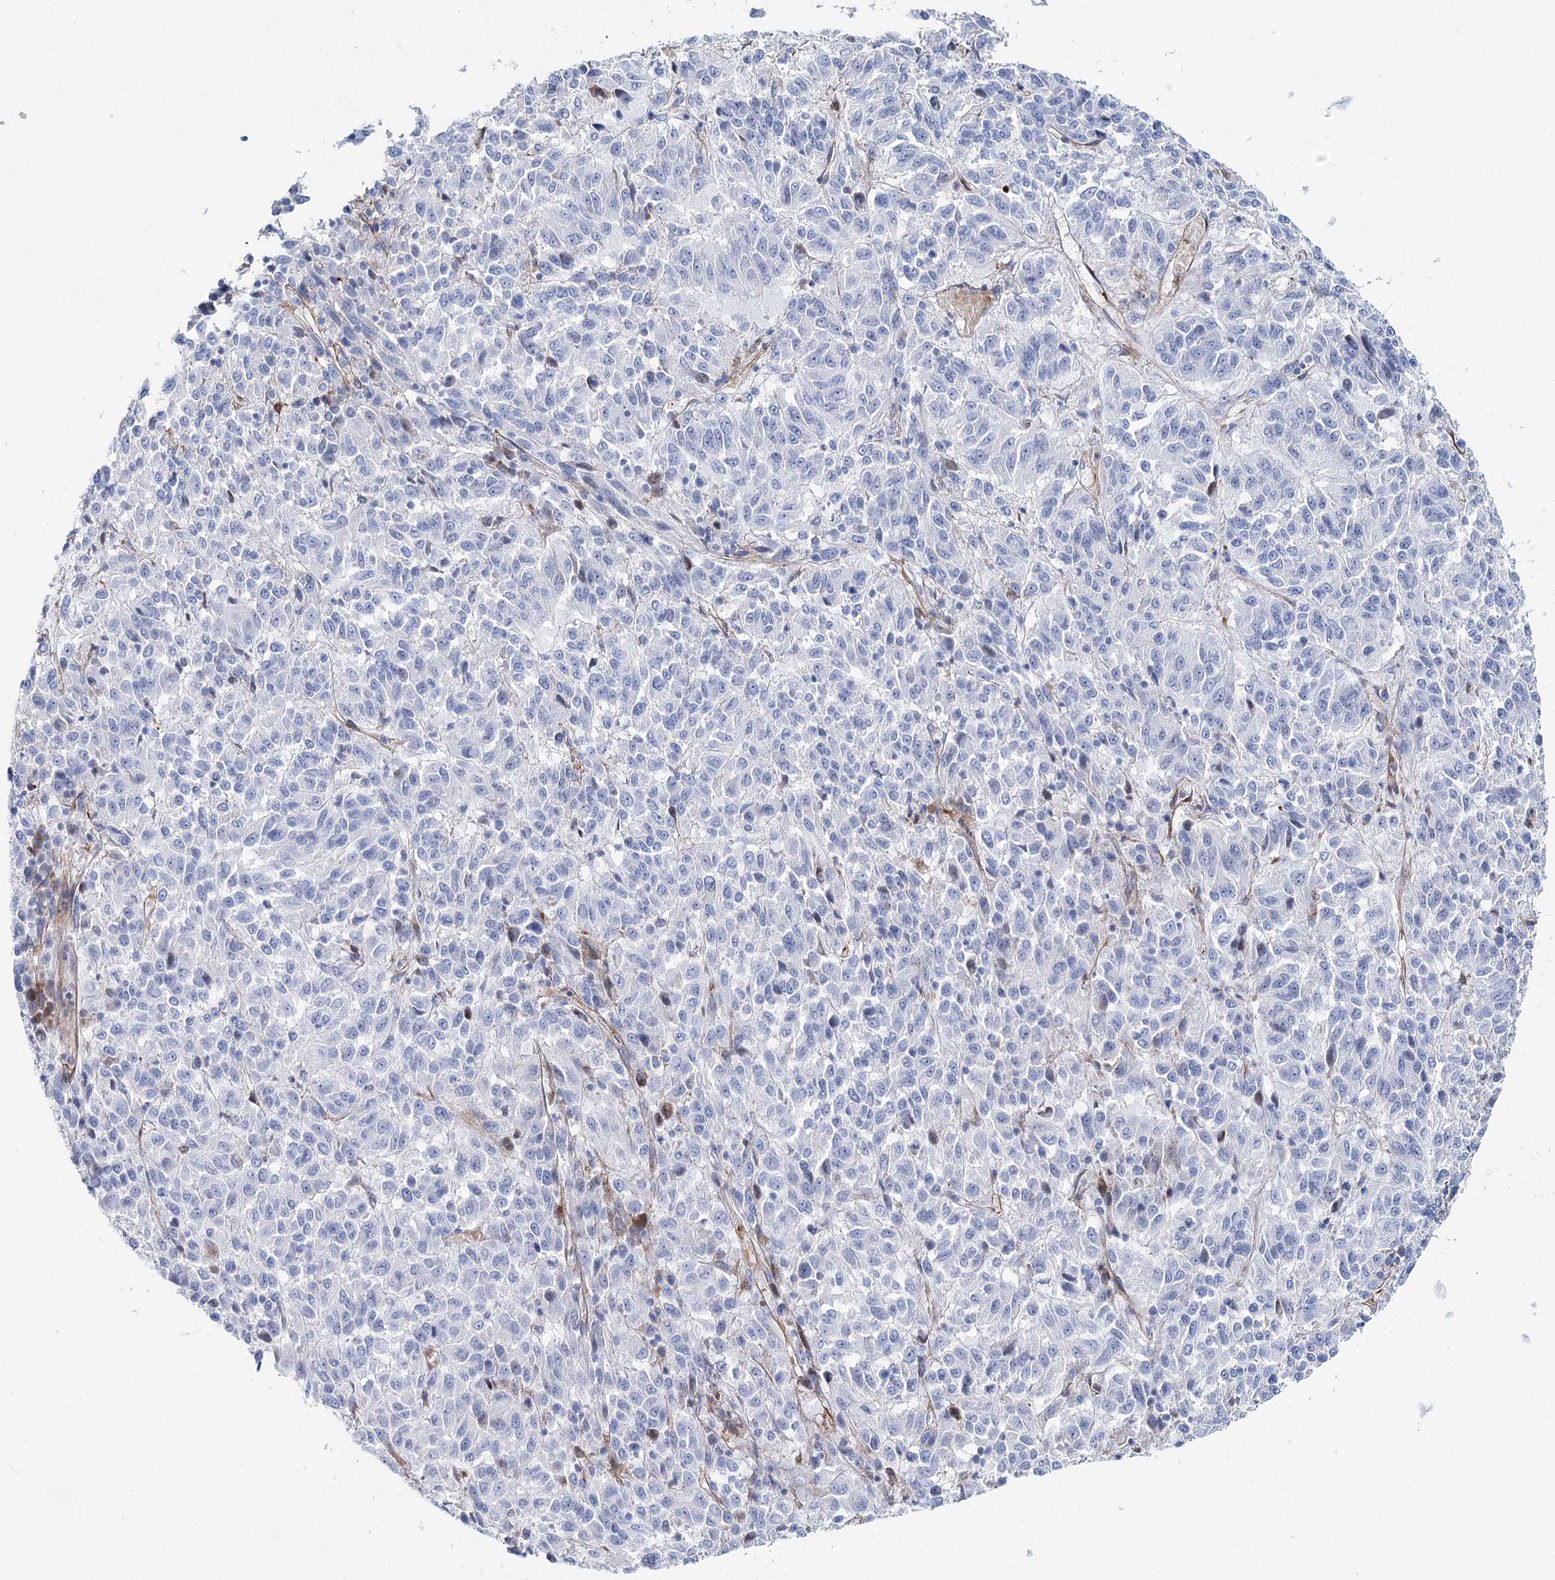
{"staining": {"intensity": "negative", "quantity": "none", "location": "none"}, "tissue": "melanoma", "cell_type": "Tumor cells", "image_type": "cancer", "snomed": [{"axis": "morphology", "description": "Malignant melanoma, Metastatic site"}, {"axis": "topography", "description": "Lung"}], "caption": "An image of human melanoma is negative for staining in tumor cells.", "gene": "ANKRD23", "patient": {"sex": "male", "age": 64}}